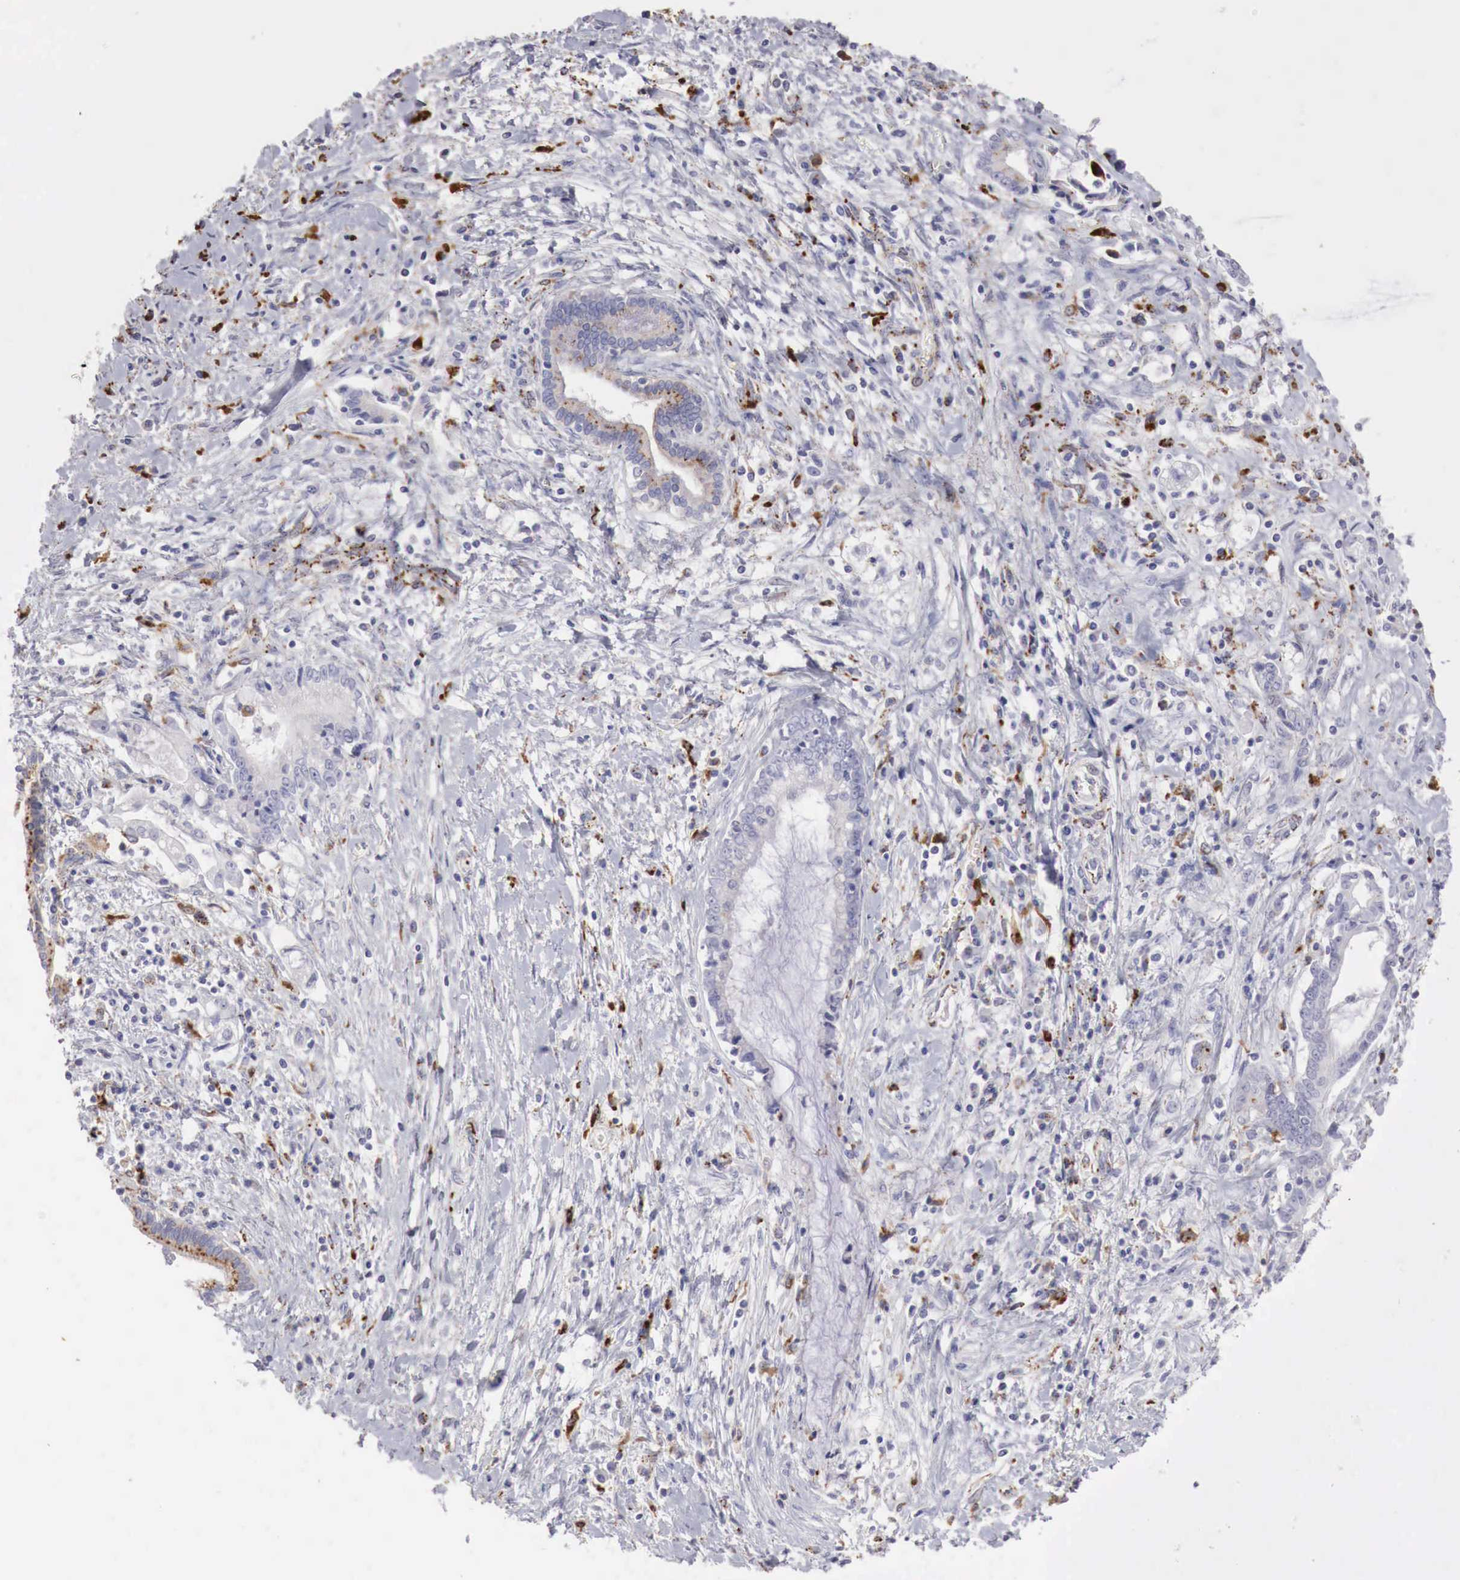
{"staining": {"intensity": "moderate", "quantity": "25%-75%", "location": "cytoplasmic/membranous"}, "tissue": "liver cancer", "cell_type": "Tumor cells", "image_type": "cancer", "snomed": [{"axis": "morphology", "description": "Cholangiocarcinoma"}, {"axis": "topography", "description": "Liver"}], "caption": "Immunohistochemistry photomicrograph of human liver cancer (cholangiocarcinoma) stained for a protein (brown), which exhibits medium levels of moderate cytoplasmic/membranous expression in about 25%-75% of tumor cells.", "gene": "GLA", "patient": {"sex": "male", "age": 57}}